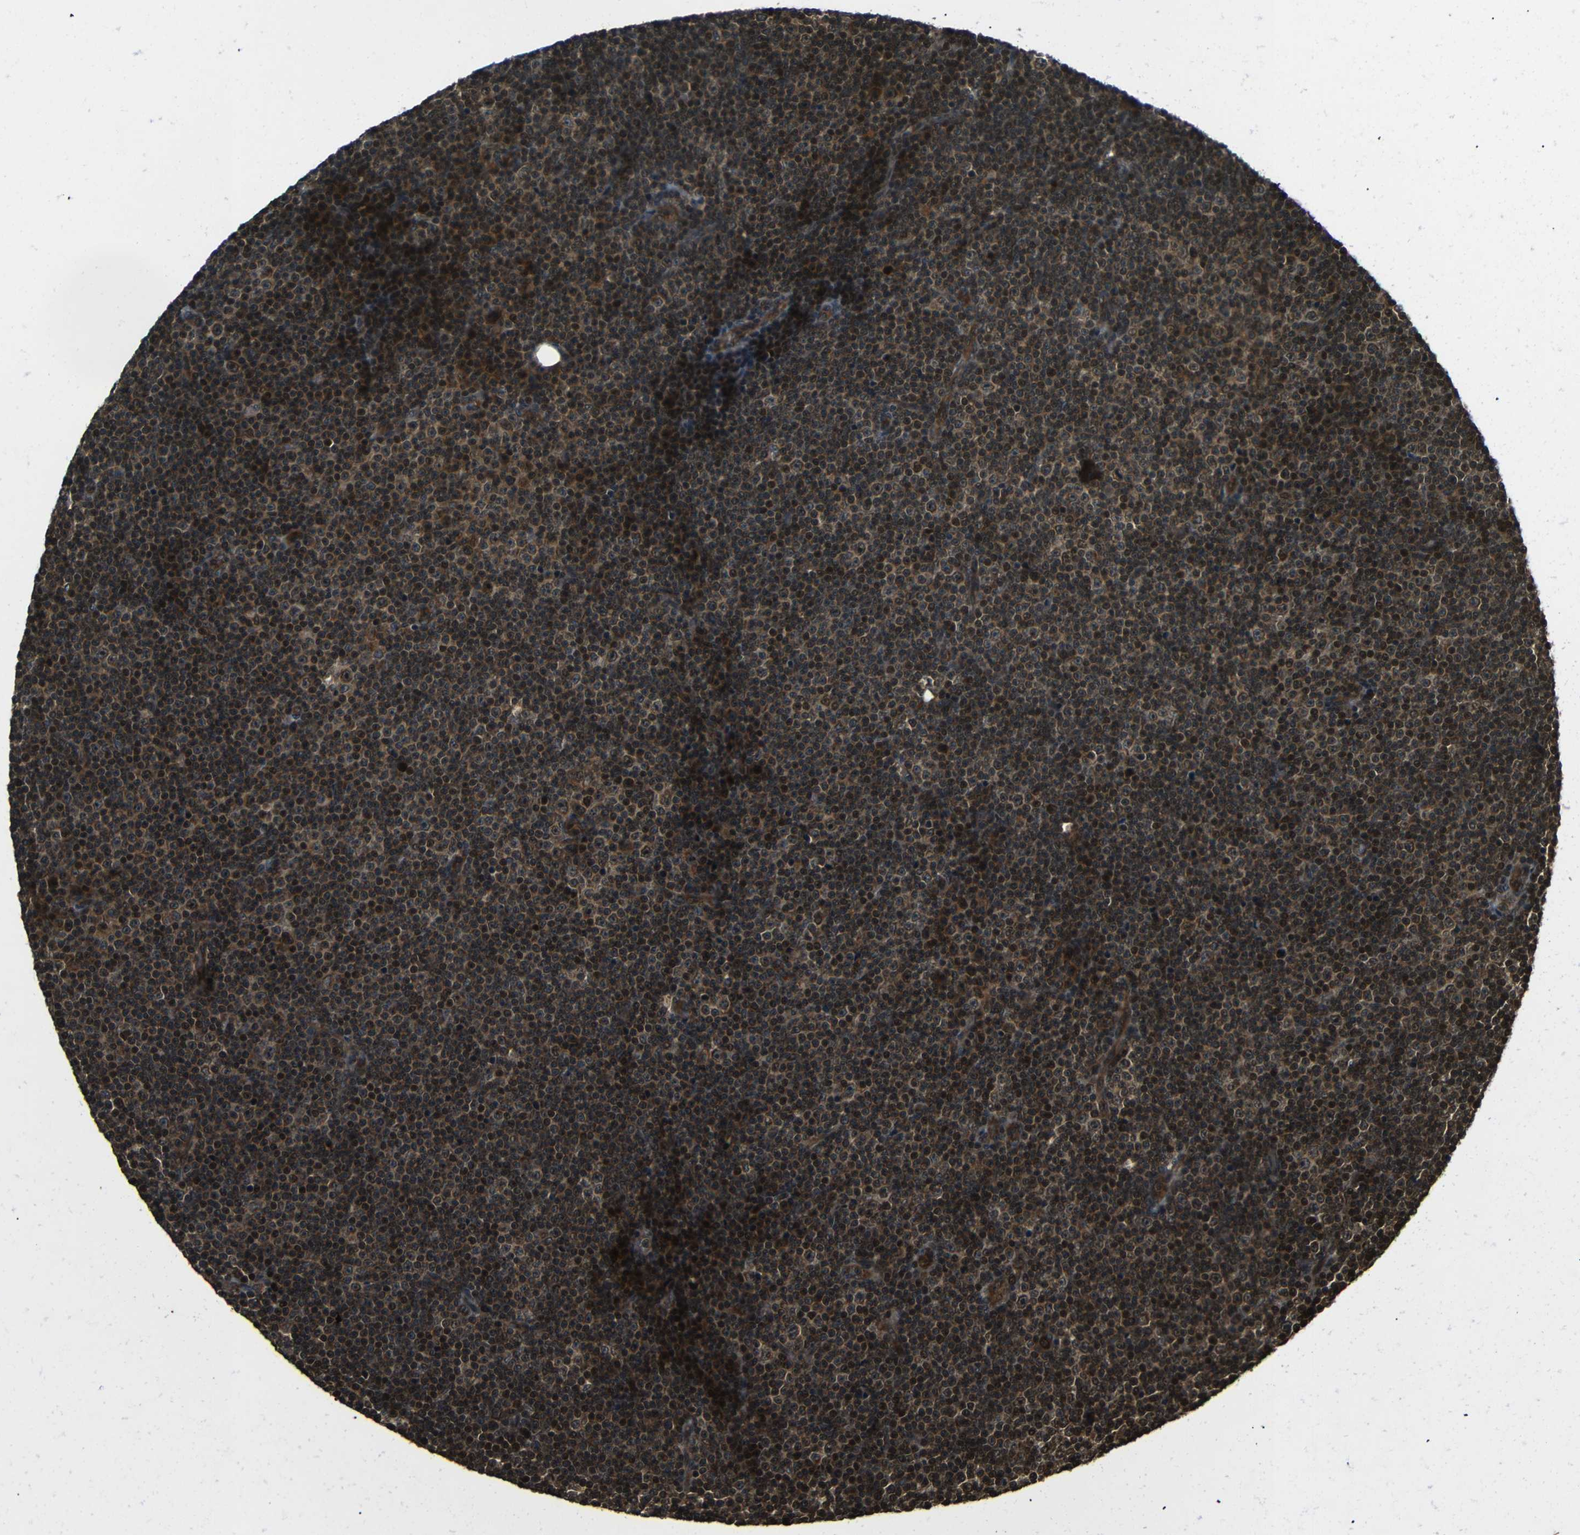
{"staining": {"intensity": "strong", "quantity": ">75%", "location": "cytoplasmic/membranous,nuclear"}, "tissue": "lymphoma", "cell_type": "Tumor cells", "image_type": "cancer", "snomed": [{"axis": "morphology", "description": "Malignant lymphoma, non-Hodgkin's type, Low grade"}, {"axis": "topography", "description": "Lymph node"}], "caption": "Tumor cells demonstrate high levels of strong cytoplasmic/membranous and nuclear positivity in approximately >75% of cells in human lymphoma.", "gene": "PLK2", "patient": {"sex": "female", "age": 67}}